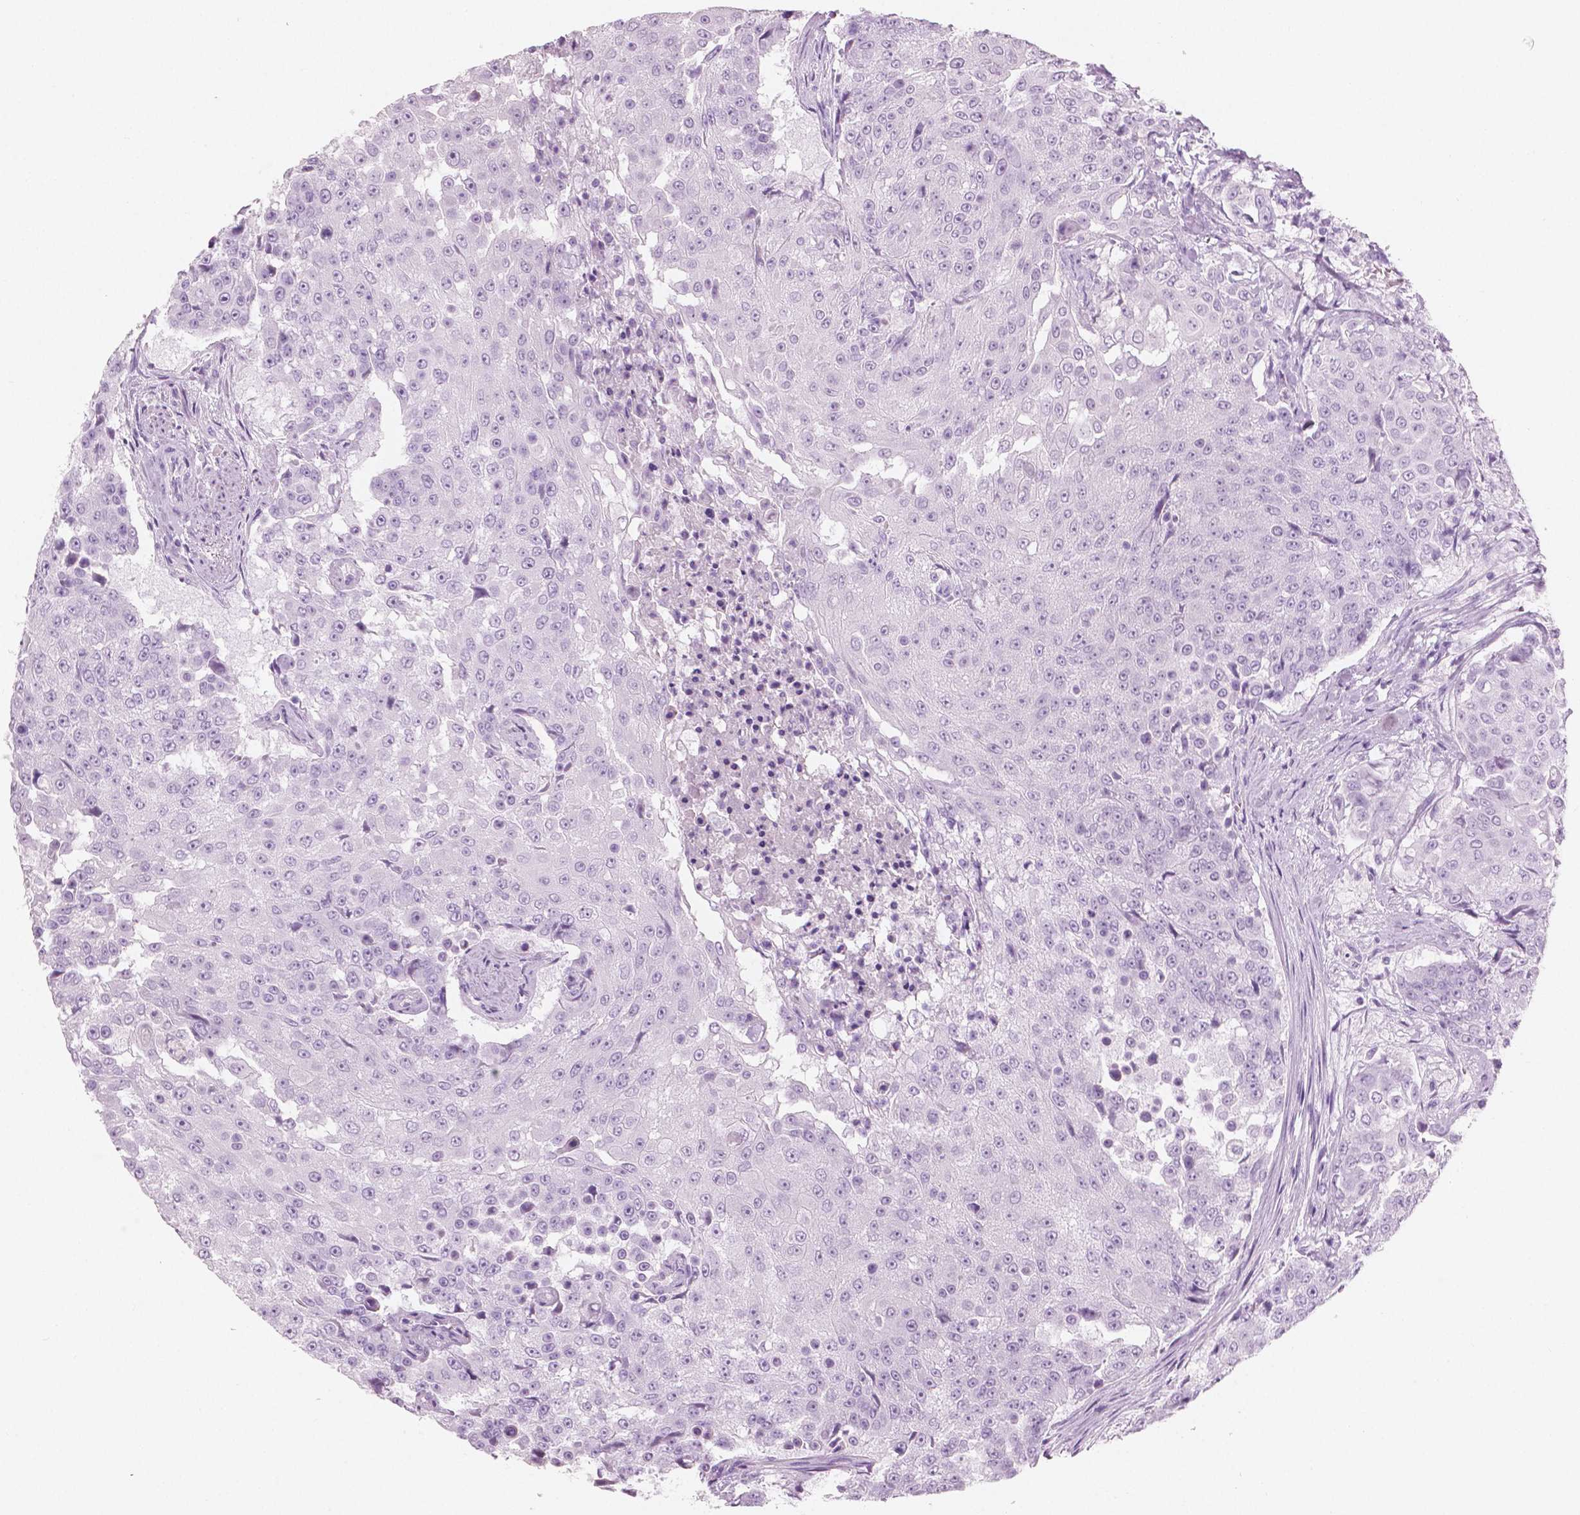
{"staining": {"intensity": "negative", "quantity": "none", "location": "none"}, "tissue": "urothelial cancer", "cell_type": "Tumor cells", "image_type": "cancer", "snomed": [{"axis": "morphology", "description": "Urothelial carcinoma, High grade"}, {"axis": "topography", "description": "Urinary bladder"}], "caption": "Histopathology image shows no protein staining in tumor cells of urothelial carcinoma (high-grade) tissue.", "gene": "PLIN4", "patient": {"sex": "female", "age": 63}}